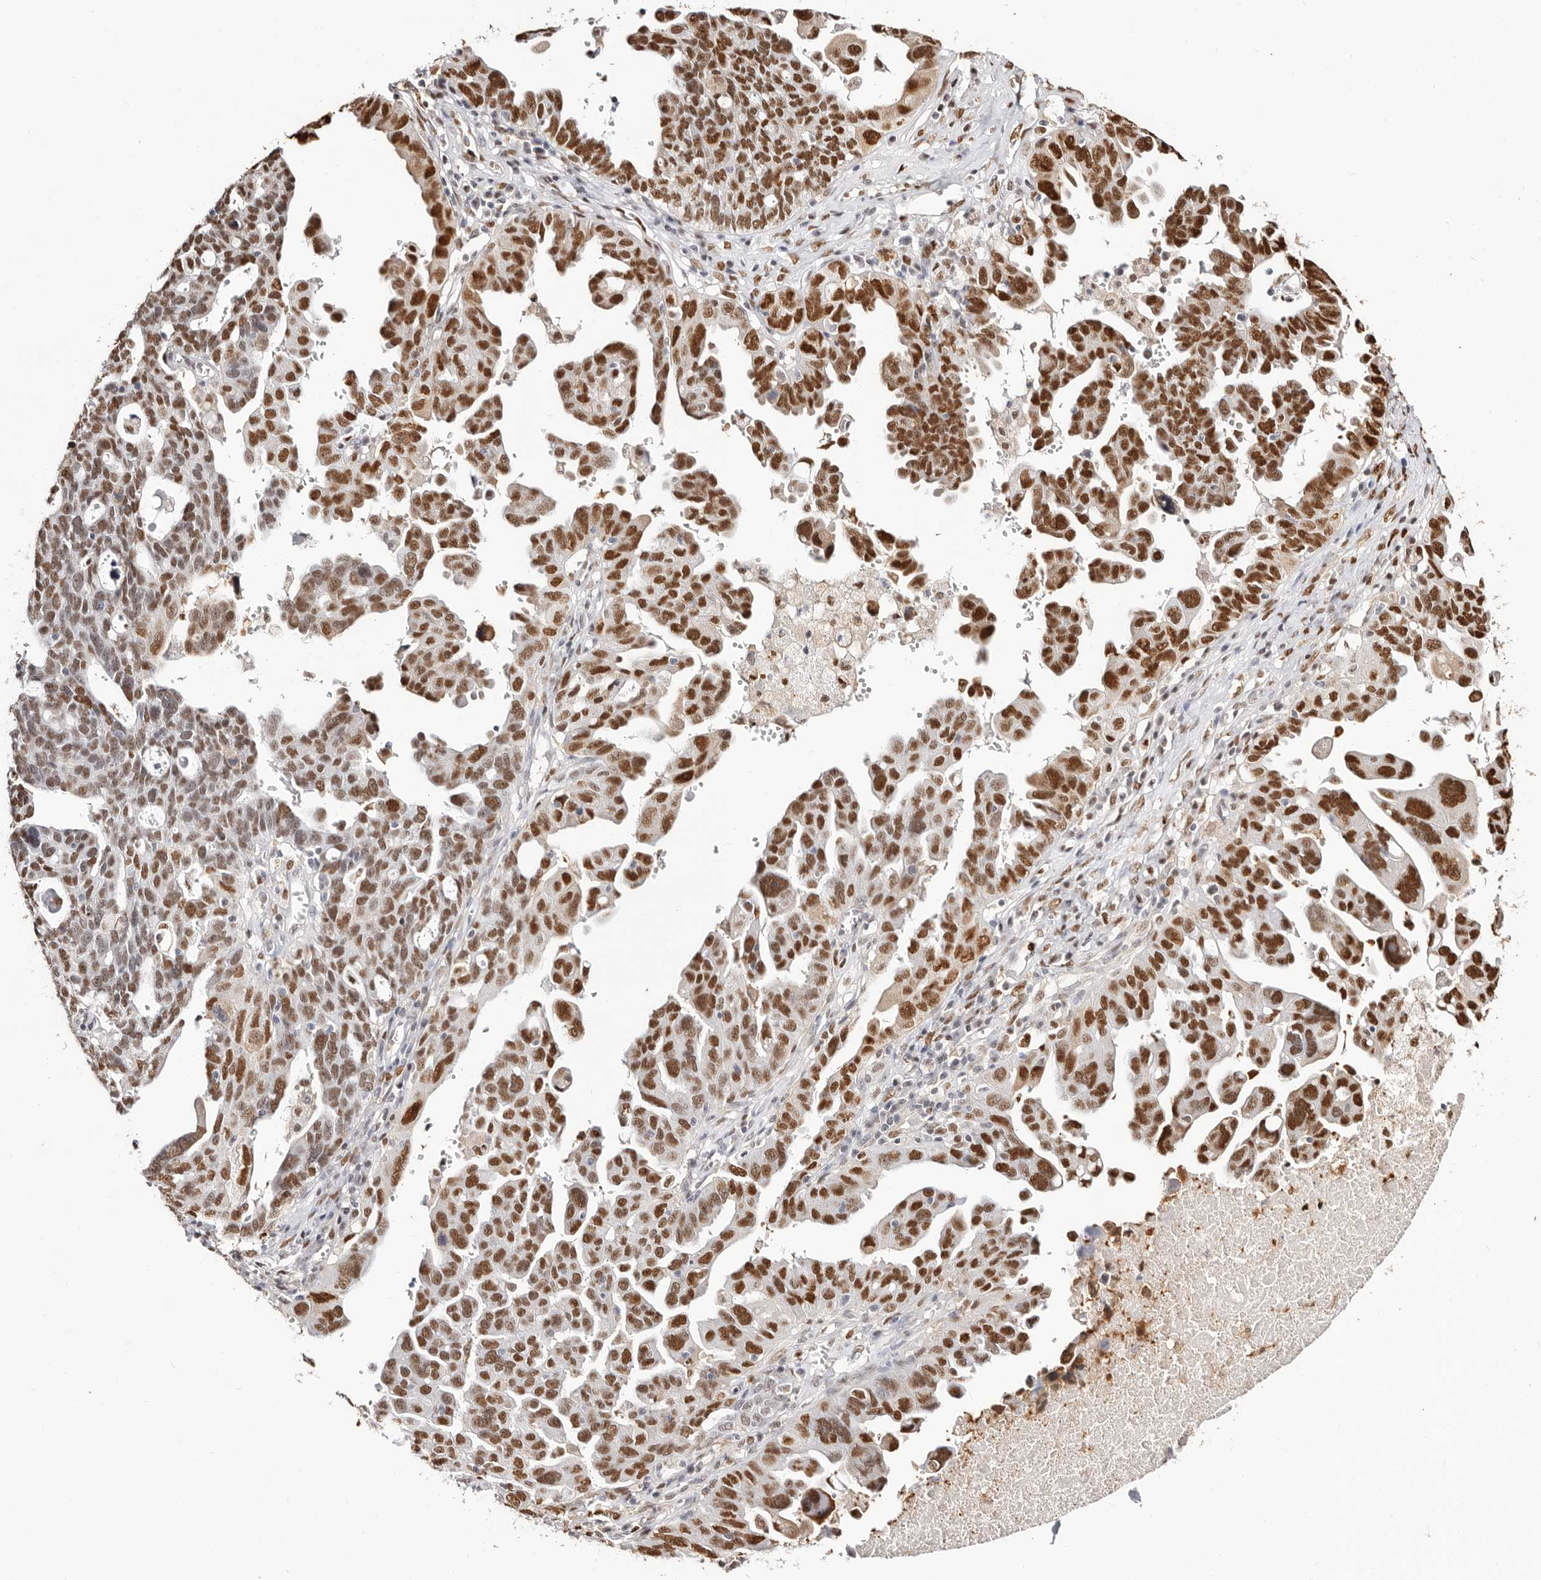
{"staining": {"intensity": "strong", "quantity": ">75%", "location": "nuclear"}, "tissue": "ovarian cancer", "cell_type": "Tumor cells", "image_type": "cancer", "snomed": [{"axis": "morphology", "description": "Carcinoma, endometroid"}, {"axis": "topography", "description": "Ovary"}], "caption": "Human ovarian cancer (endometroid carcinoma) stained for a protein (brown) demonstrates strong nuclear positive positivity in about >75% of tumor cells.", "gene": "TKT", "patient": {"sex": "female", "age": 62}}